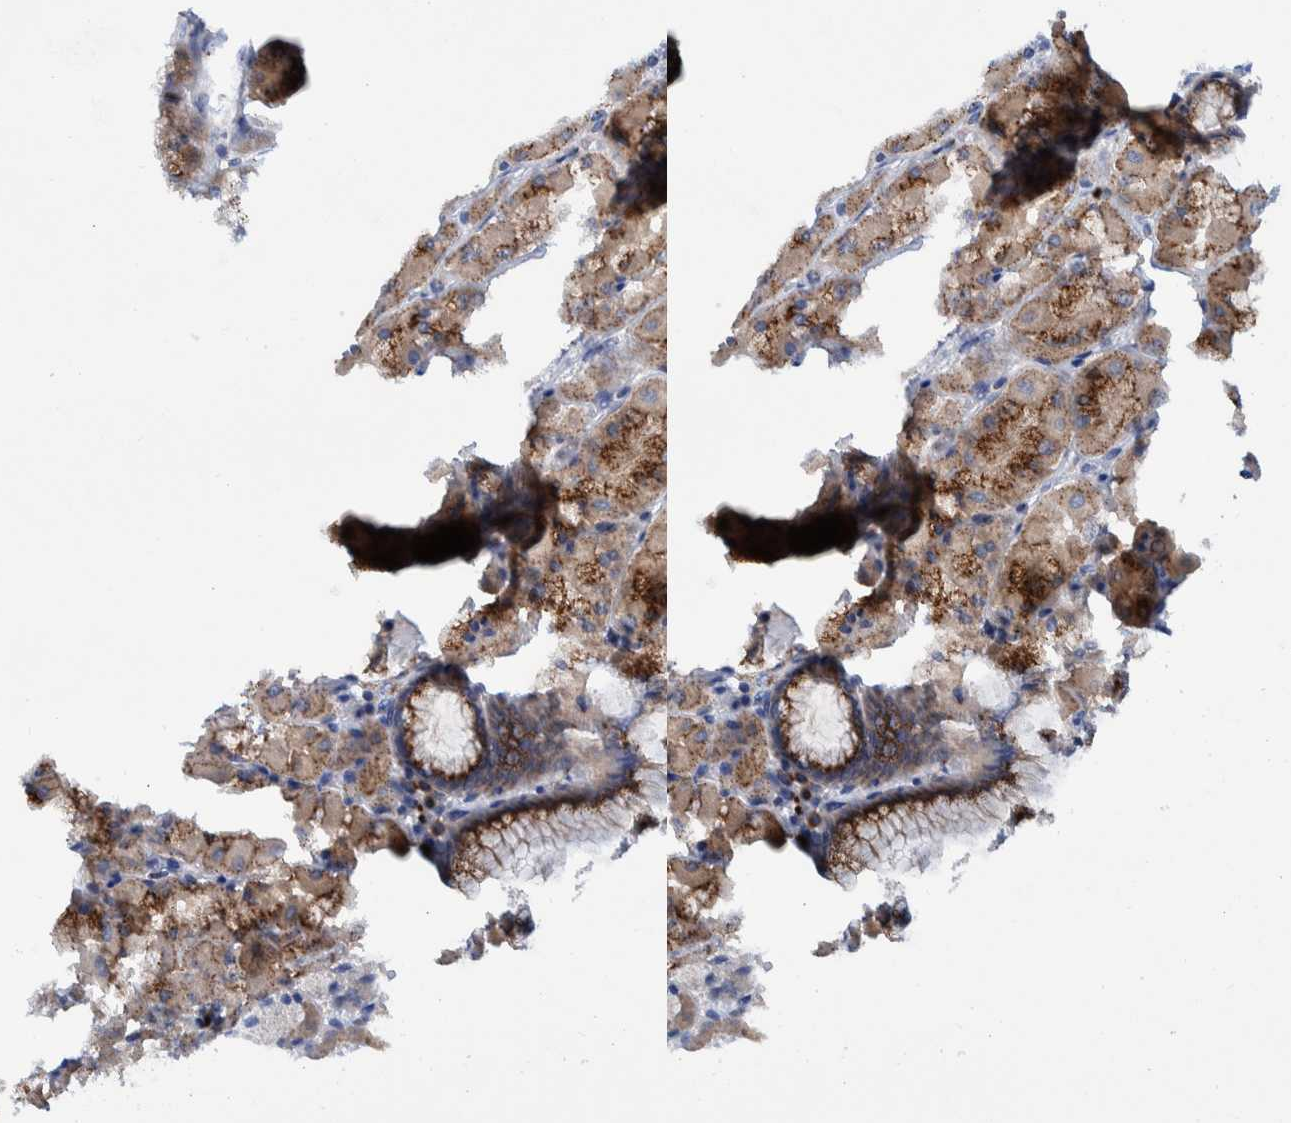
{"staining": {"intensity": "strong", "quantity": ">75%", "location": "cytoplasmic/membranous"}, "tissue": "stomach", "cell_type": "Glandular cells", "image_type": "normal", "snomed": [{"axis": "morphology", "description": "Normal tissue, NOS"}, {"axis": "topography", "description": "Stomach, upper"}], "caption": "IHC image of normal stomach stained for a protein (brown), which exhibits high levels of strong cytoplasmic/membranous positivity in about >75% of glandular cells.", "gene": "TRIM58", "patient": {"sex": "female", "age": 56}}